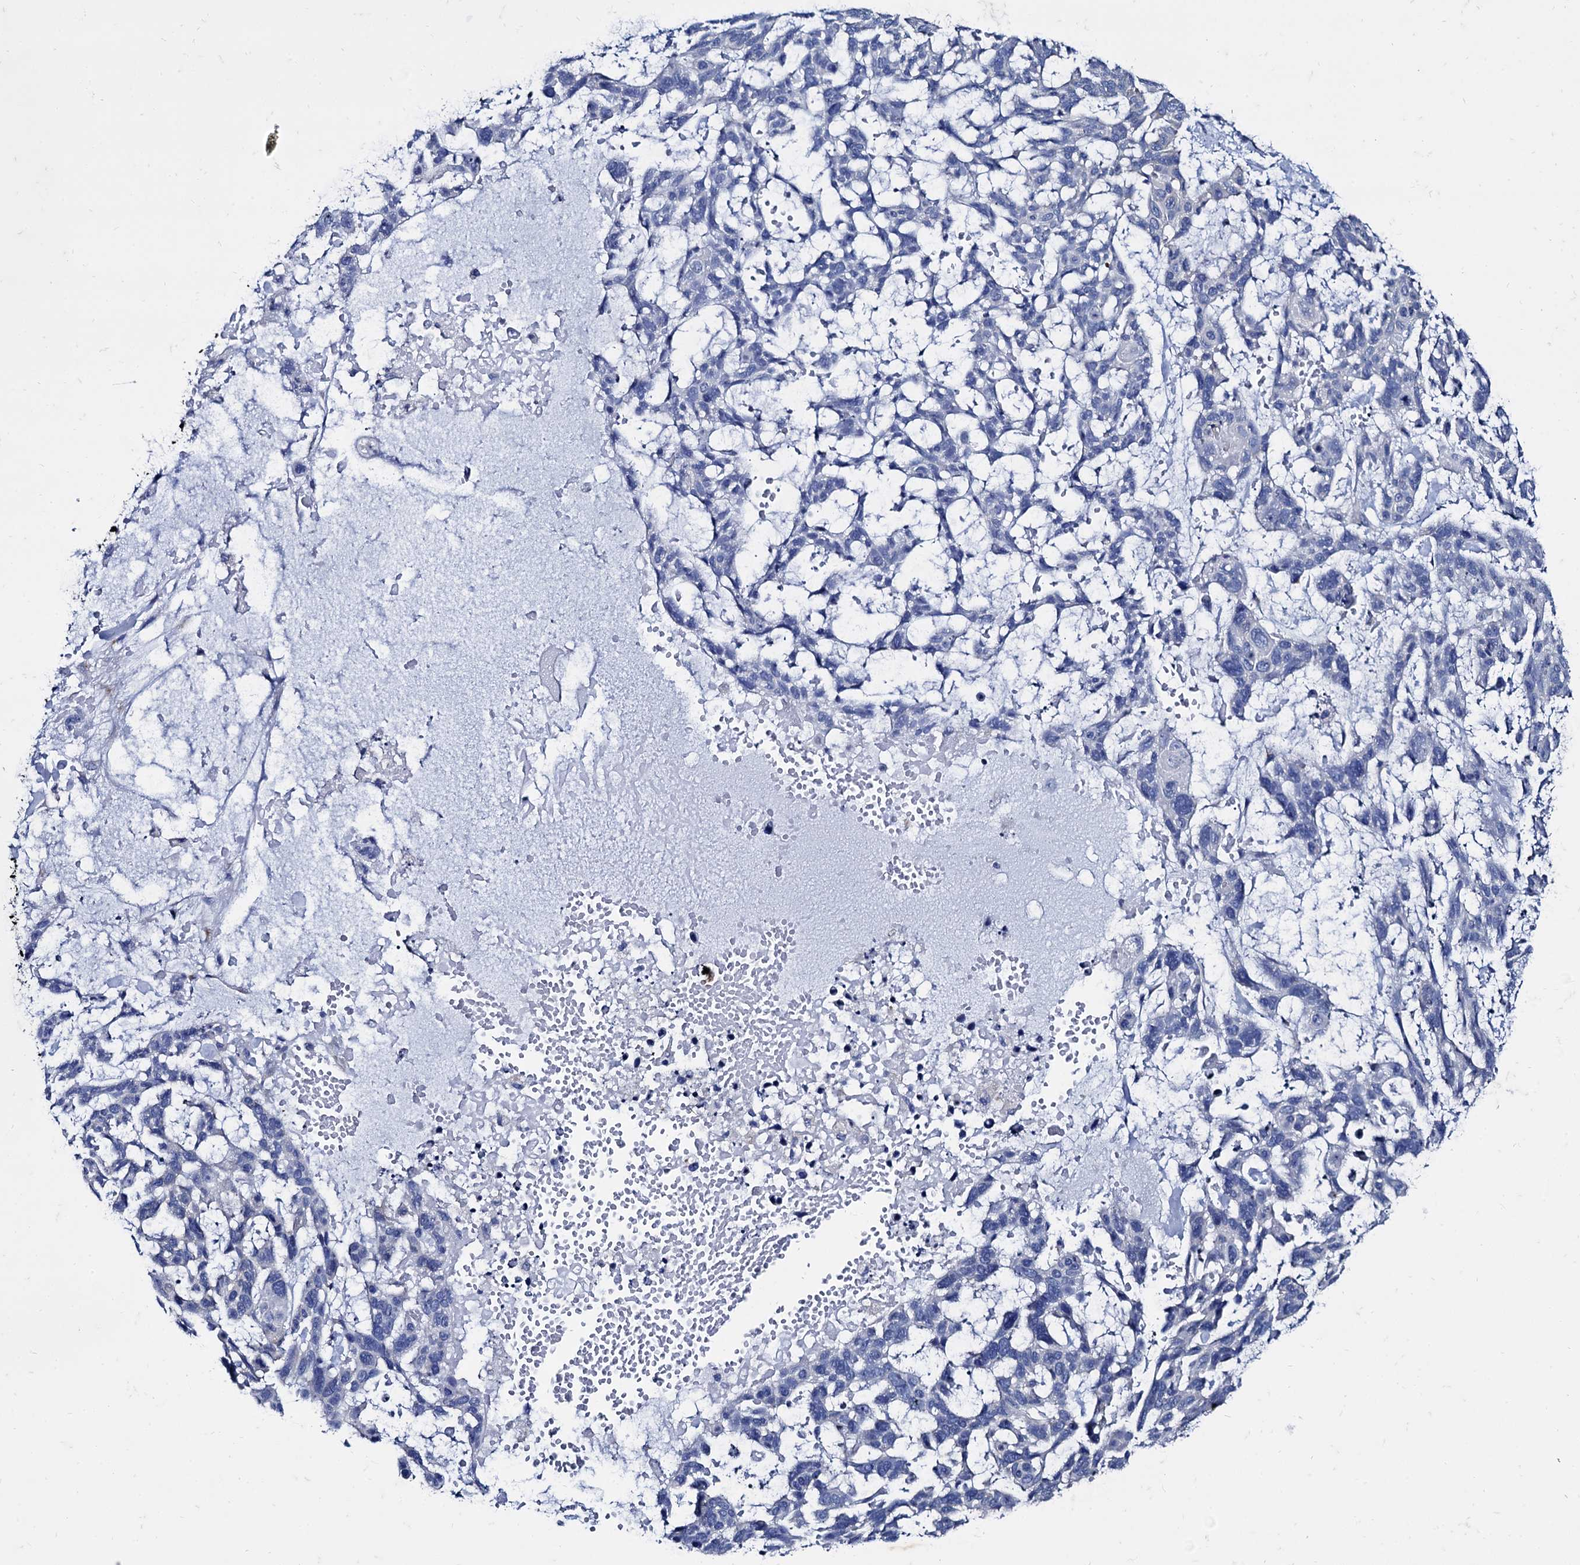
{"staining": {"intensity": "negative", "quantity": "none", "location": "none"}, "tissue": "skin cancer", "cell_type": "Tumor cells", "image_type": "cancer", "snomed": [{"axis": "morphology", "description": "Basal cell carcinoma"}, {"axis": "topography", "description": "Skin"}], "caption": "Skin cancer stained for a protein using immunohistochemistry (IHC) reveals no positivity tumor cells.", "gene": "FOXR2", "patient": {"sex": "male", "age": 88}}